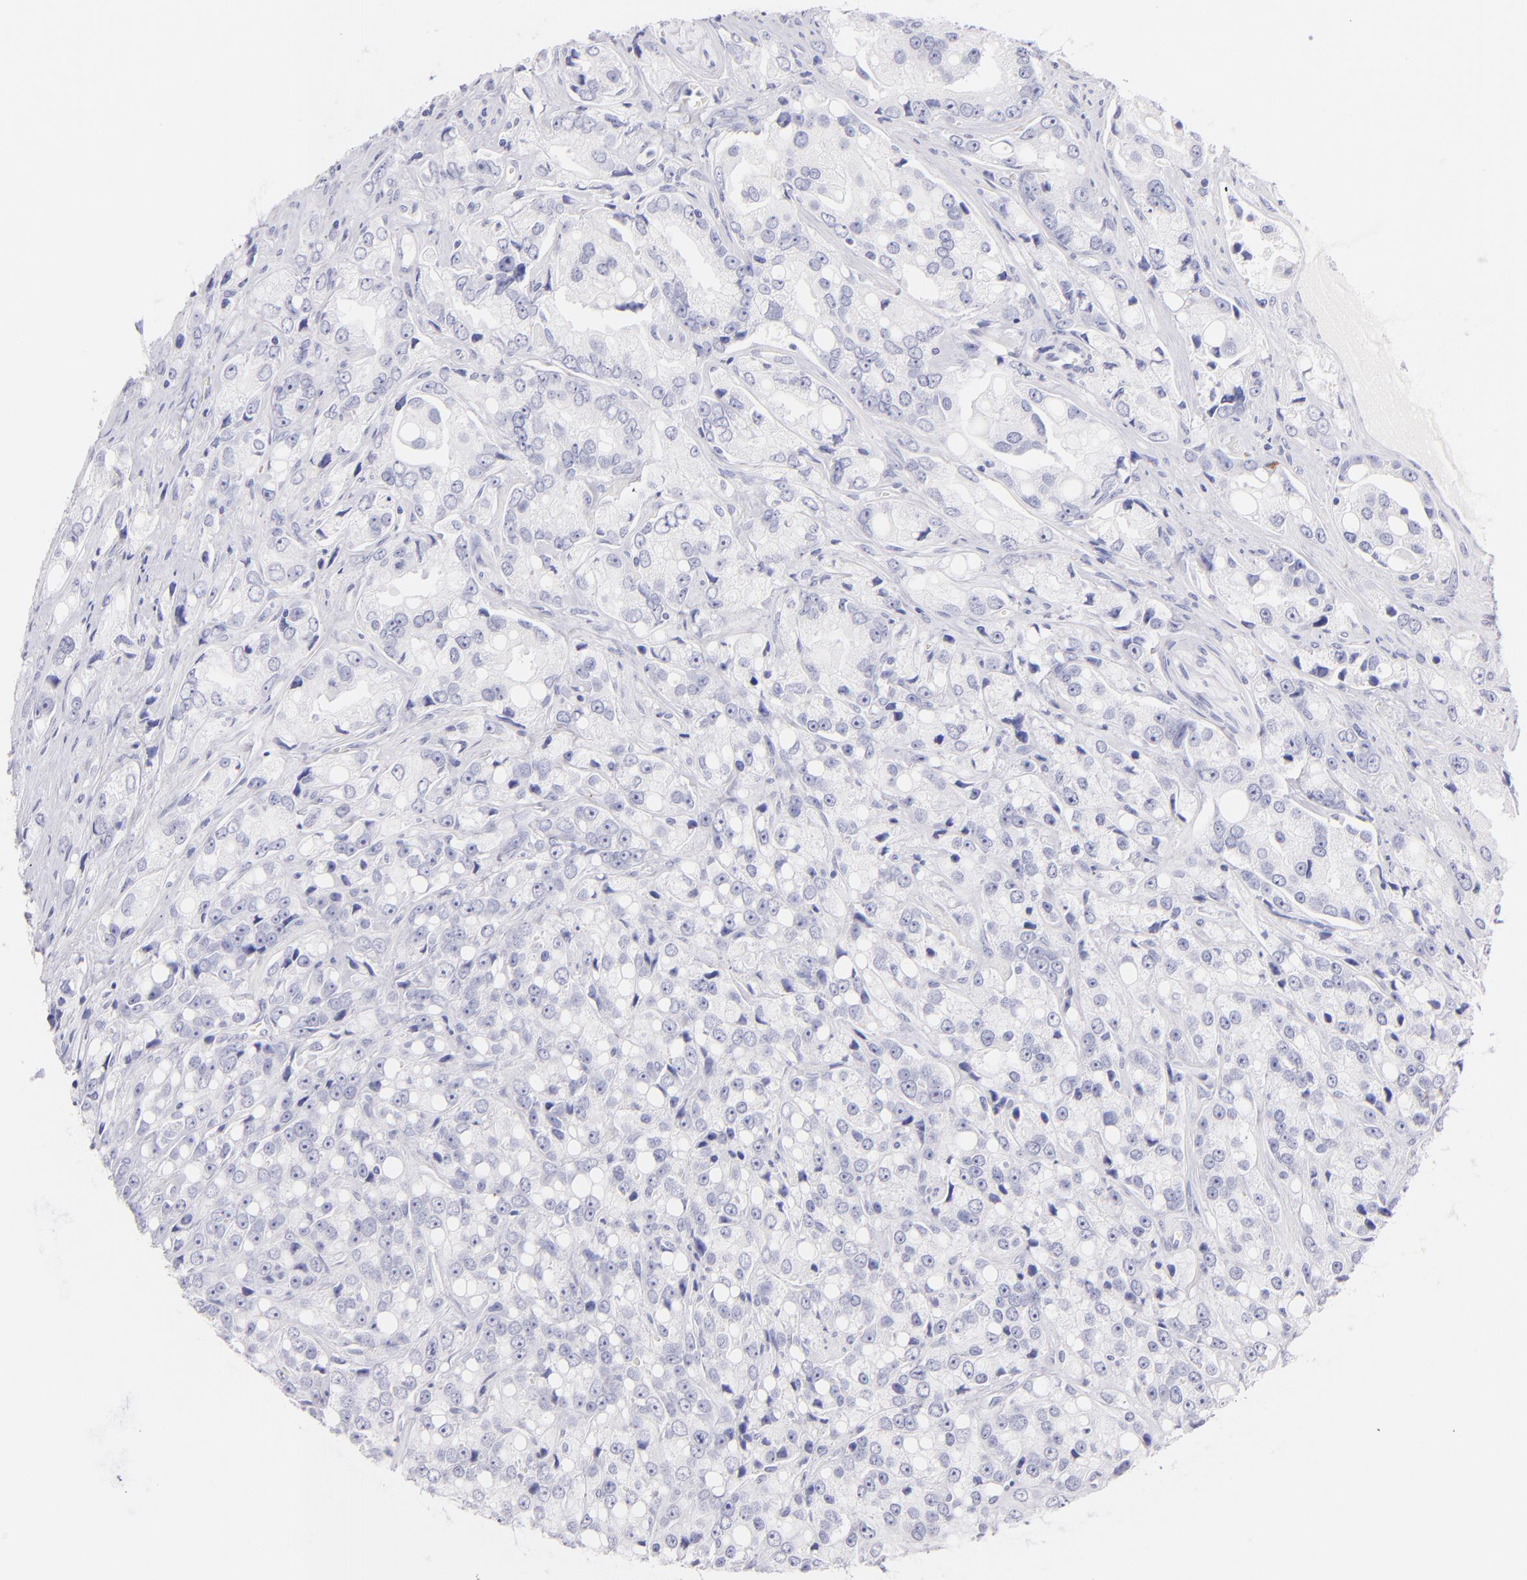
{"staining": {"intensity": "negative", "quantity": "none", "location": "none"}, "tissue": "prostate cancer", "cell_type": "Tumor cells", "image_type": "cancer", "snomed": [{"axis": "morphology", "description": "Adenocarcinoma, High grade"}, {"axis": "topography", "description": "Prostate"}], "caption": "The IHC micrograph has no significant positivity in tumor cells of prostate cancer (high-grade adenocarcinoma) tissue.", "gene": "SDC1", "patient": {"sex": "male", "age": 67}}